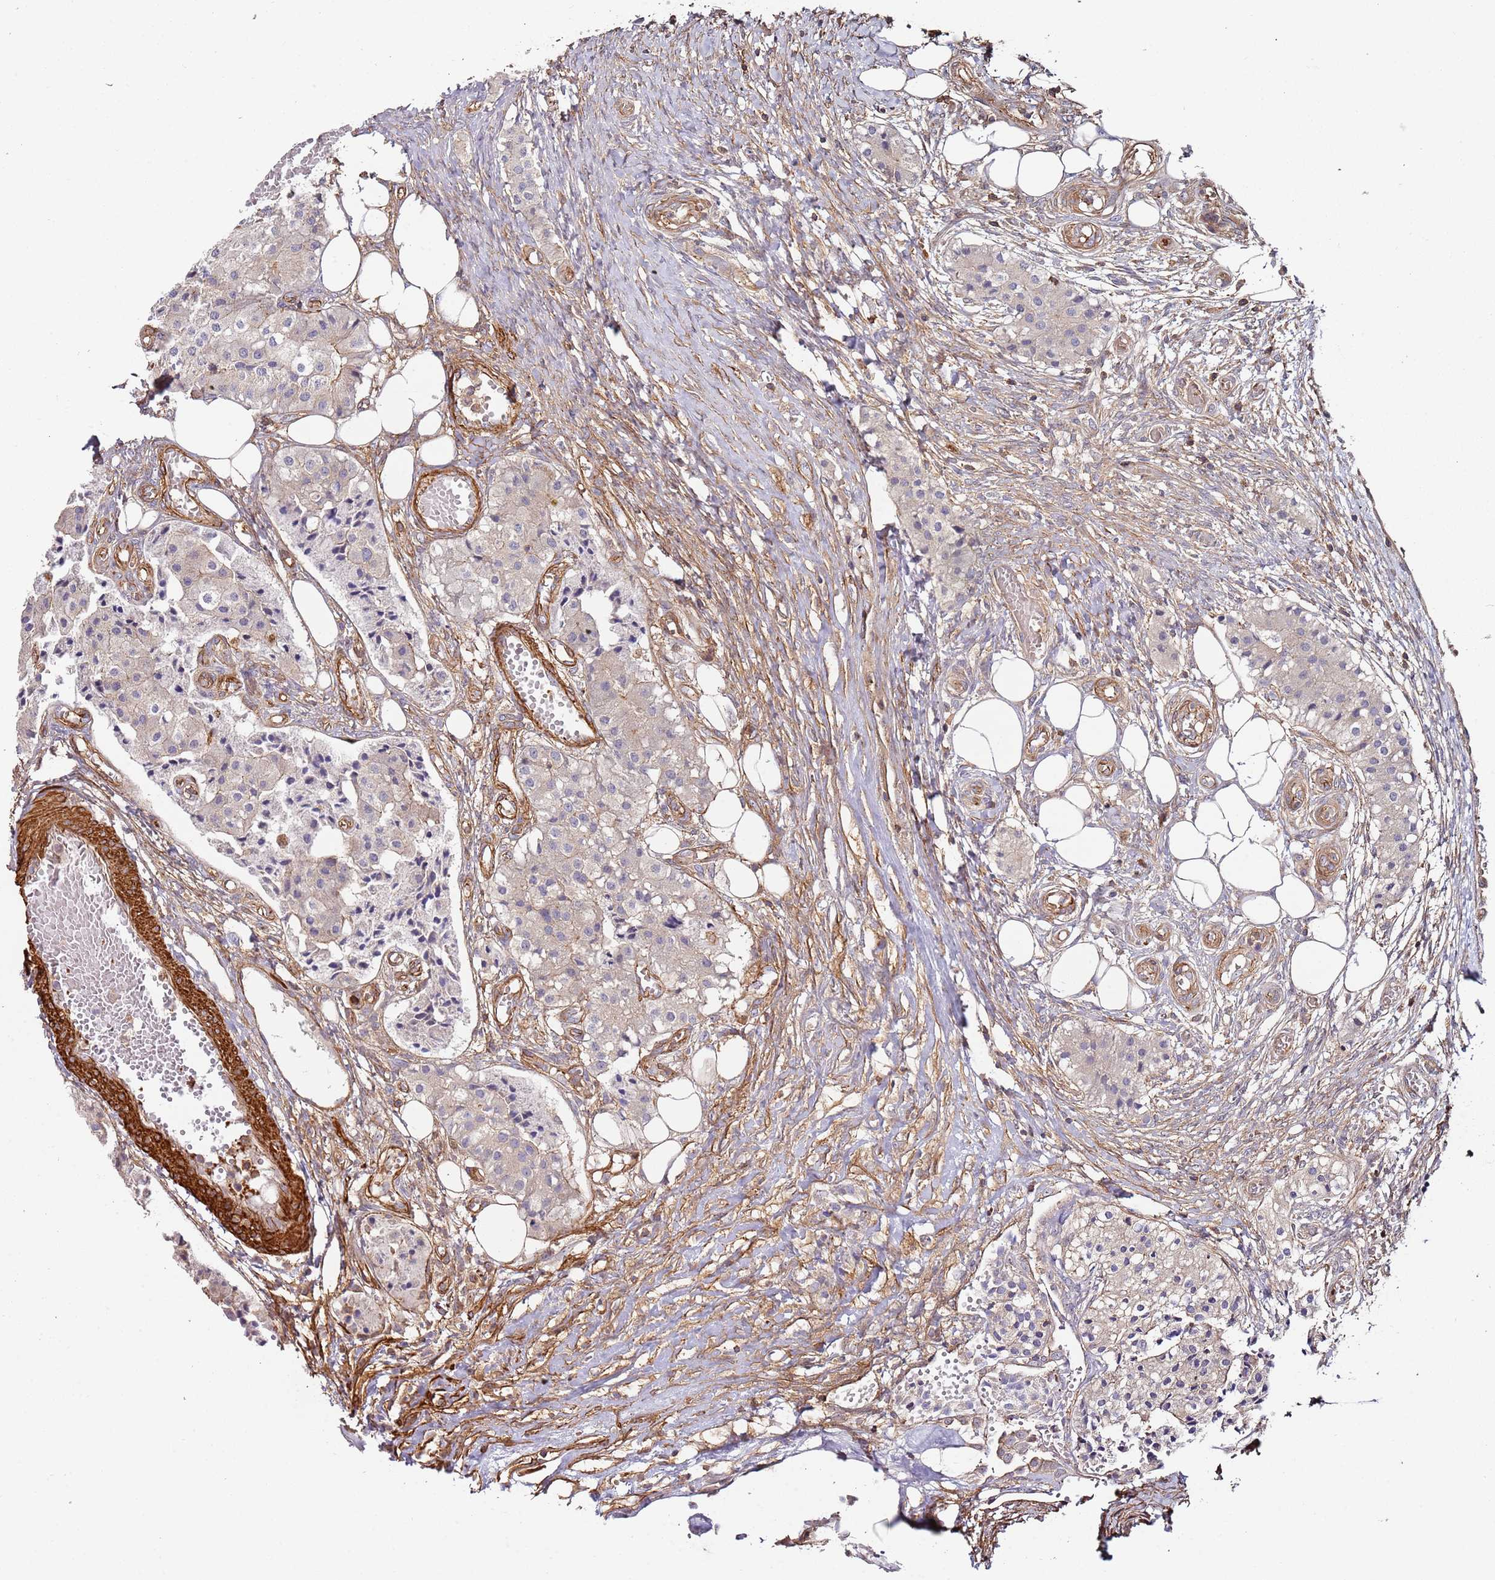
{"staining": {"intensity": "negative", "quantity": "none", "location": "none"}, "tissue": "carcinoid", "cell_type": "Tumor cells", "image_type": "cancer", "snomed": [{"axis": "morphology", "description": "Carcinoid, malignant, NOS"}, {"axis": "topography", "description": "Colon"}], "caption": "A micrograph of carcinoid (malignant) stained for a protein reveals no brown staining in tumor cells.", "gene": "CYP2U1", "patient": {"sex": "female", "age": 52}}